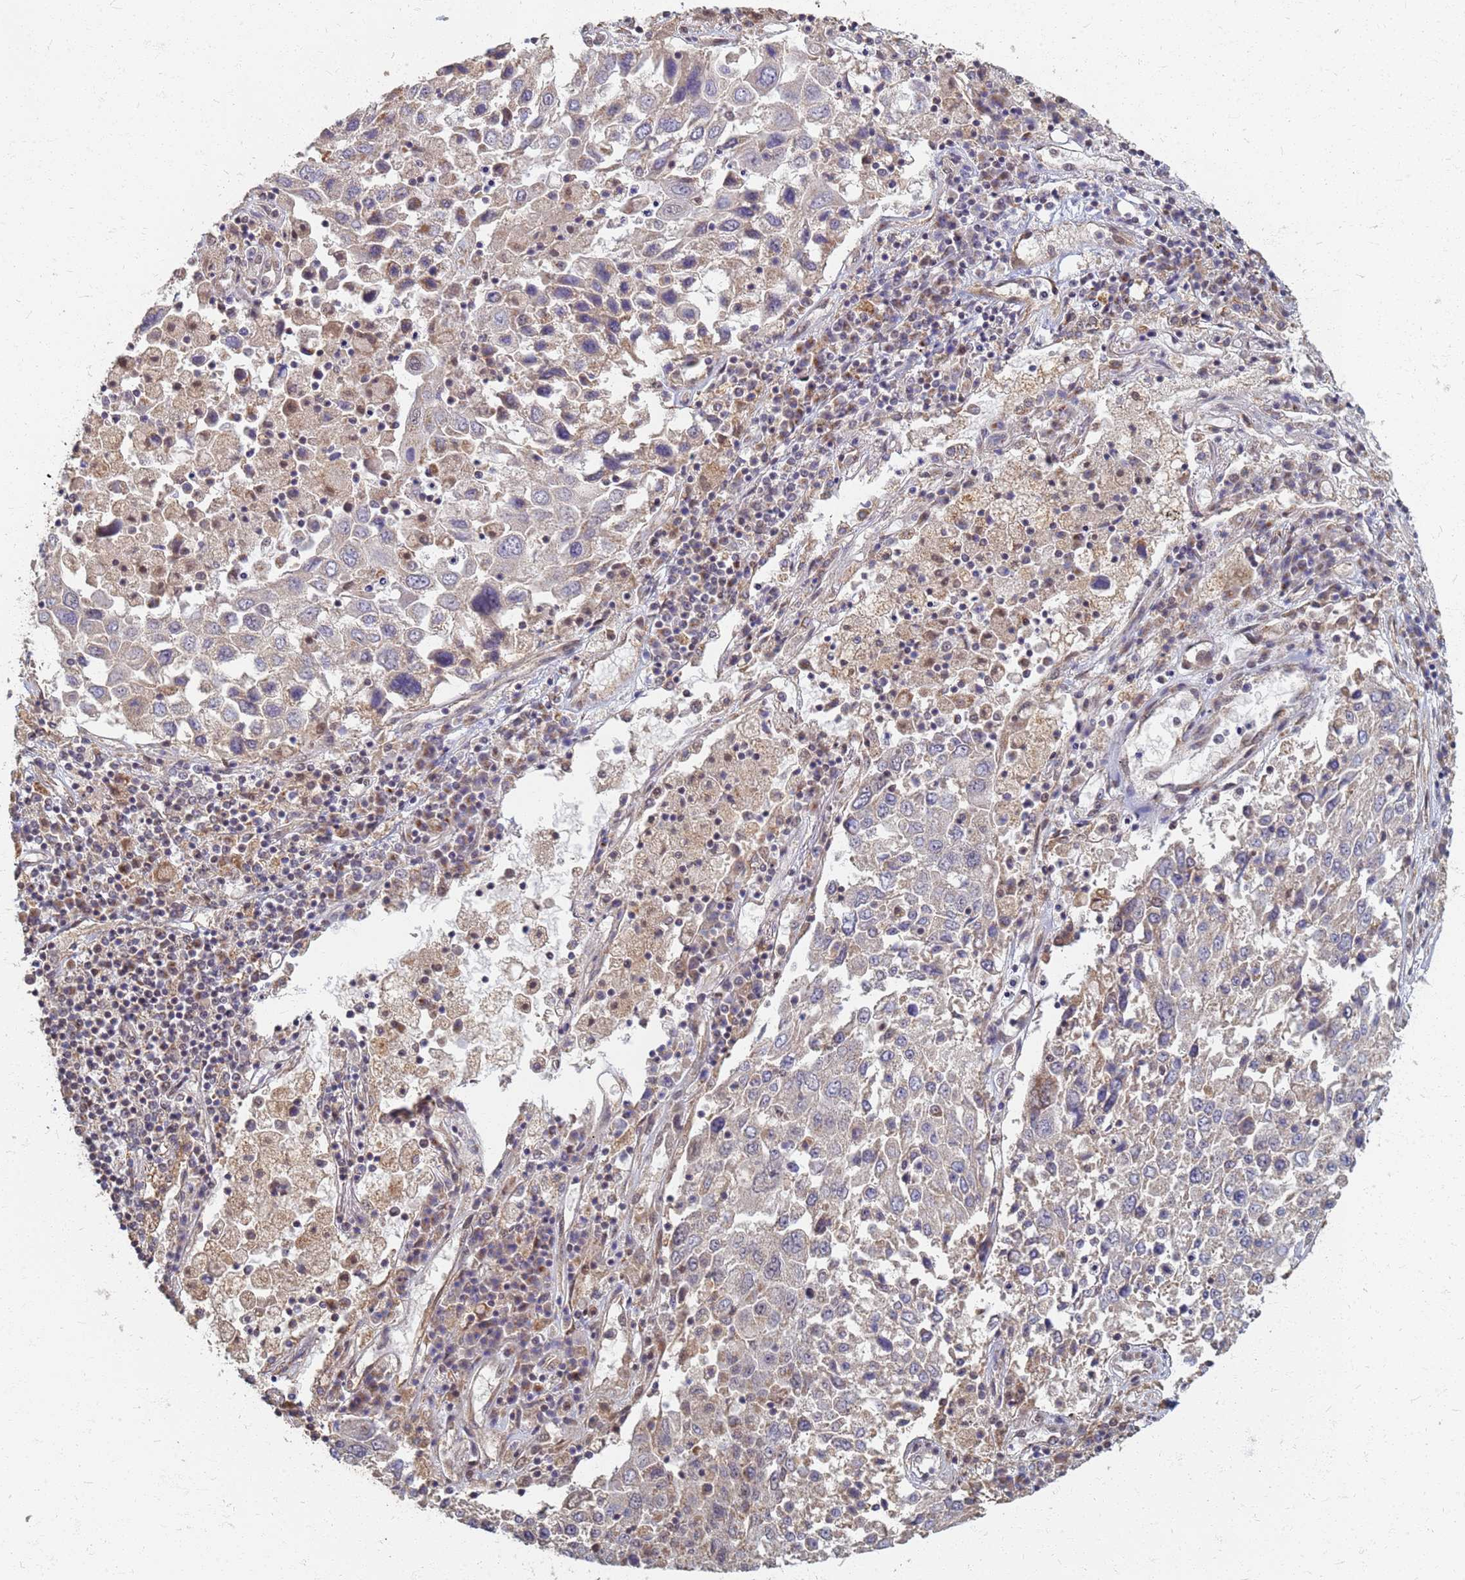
{"staining": {"intensity": "negative", "quantity": "none", "location": "none"}, "tissue": "lung cancer", "cell_type": "Tumor cells", "image_type": "cancer", "snomed": [{"axis": "morphology", "description": "Squamous cell carcinoma, NOS"}, {"axis": "topography", "description": "Lung"}], "caption": "DAB (3,3'-diaminobenzidine) immunohistochemical staining of lung cancer (squamous cell carcinoma) demonstrates no significant expression in tumor cells.", "gene": "ITGB4", "patient": {"sex": "male", "age": 65}}